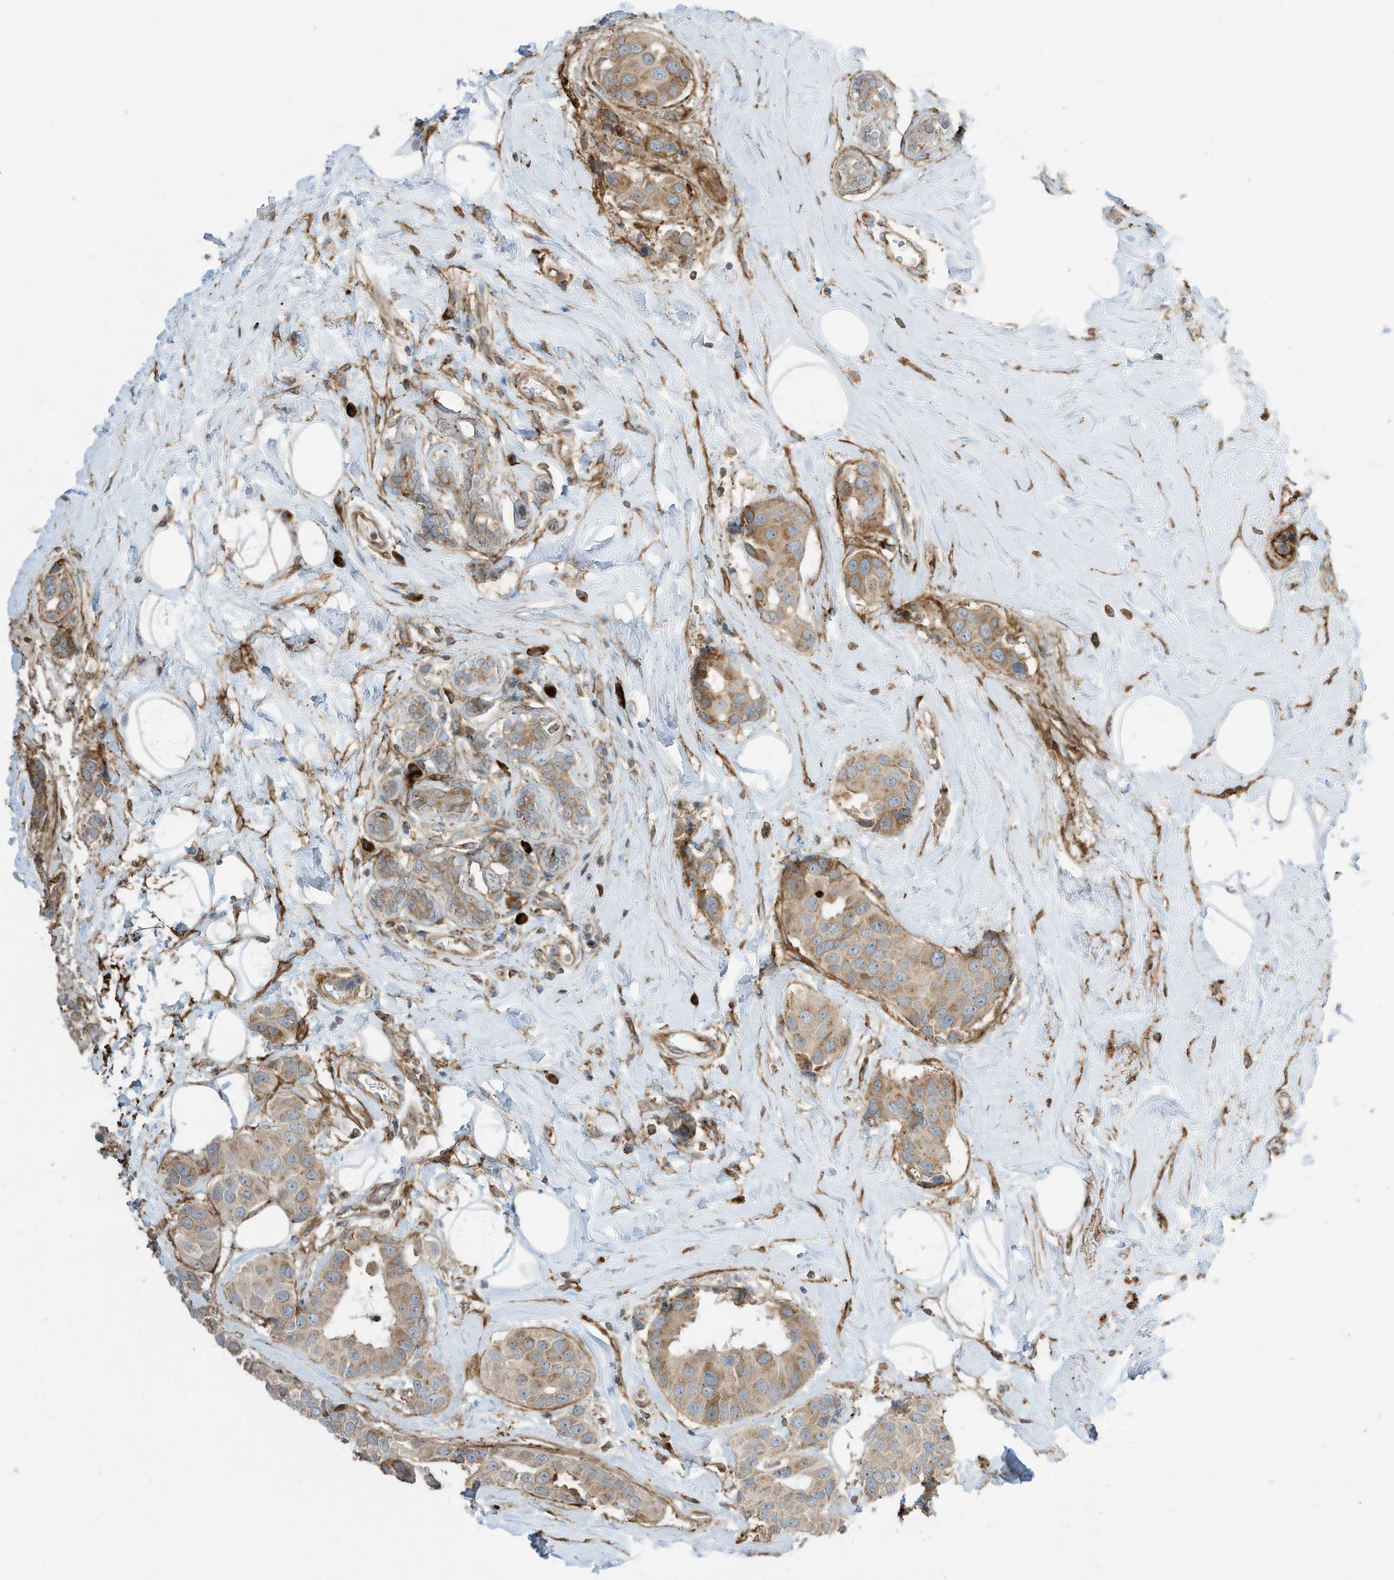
{"staining": {"intensity": "weak", "quantity": ">75%", "location": "cytoplasmic/membranous"}, "tissue": "breast cancer", "cell_type": "Tumor cells", "image_type": "cancer", "snomed": [{"axis": "morphology", "description": "Normal tissue, NOS"}, {"axis": "morphology", "description": "Duct carcinoma"}, {"axis": "topography", "description": "Breast"}], "caption": "Immunohistochemistry (DAB (3,3'-diaminobenzidine)) staining of invasive ductal carcinoma (breast) reveals weak cytoplasmic/membranous protein expression in approximately >75% of tumor cells.", "gene": "TRNAU1AP", "patient": {"sex": "female", "age": 39}}